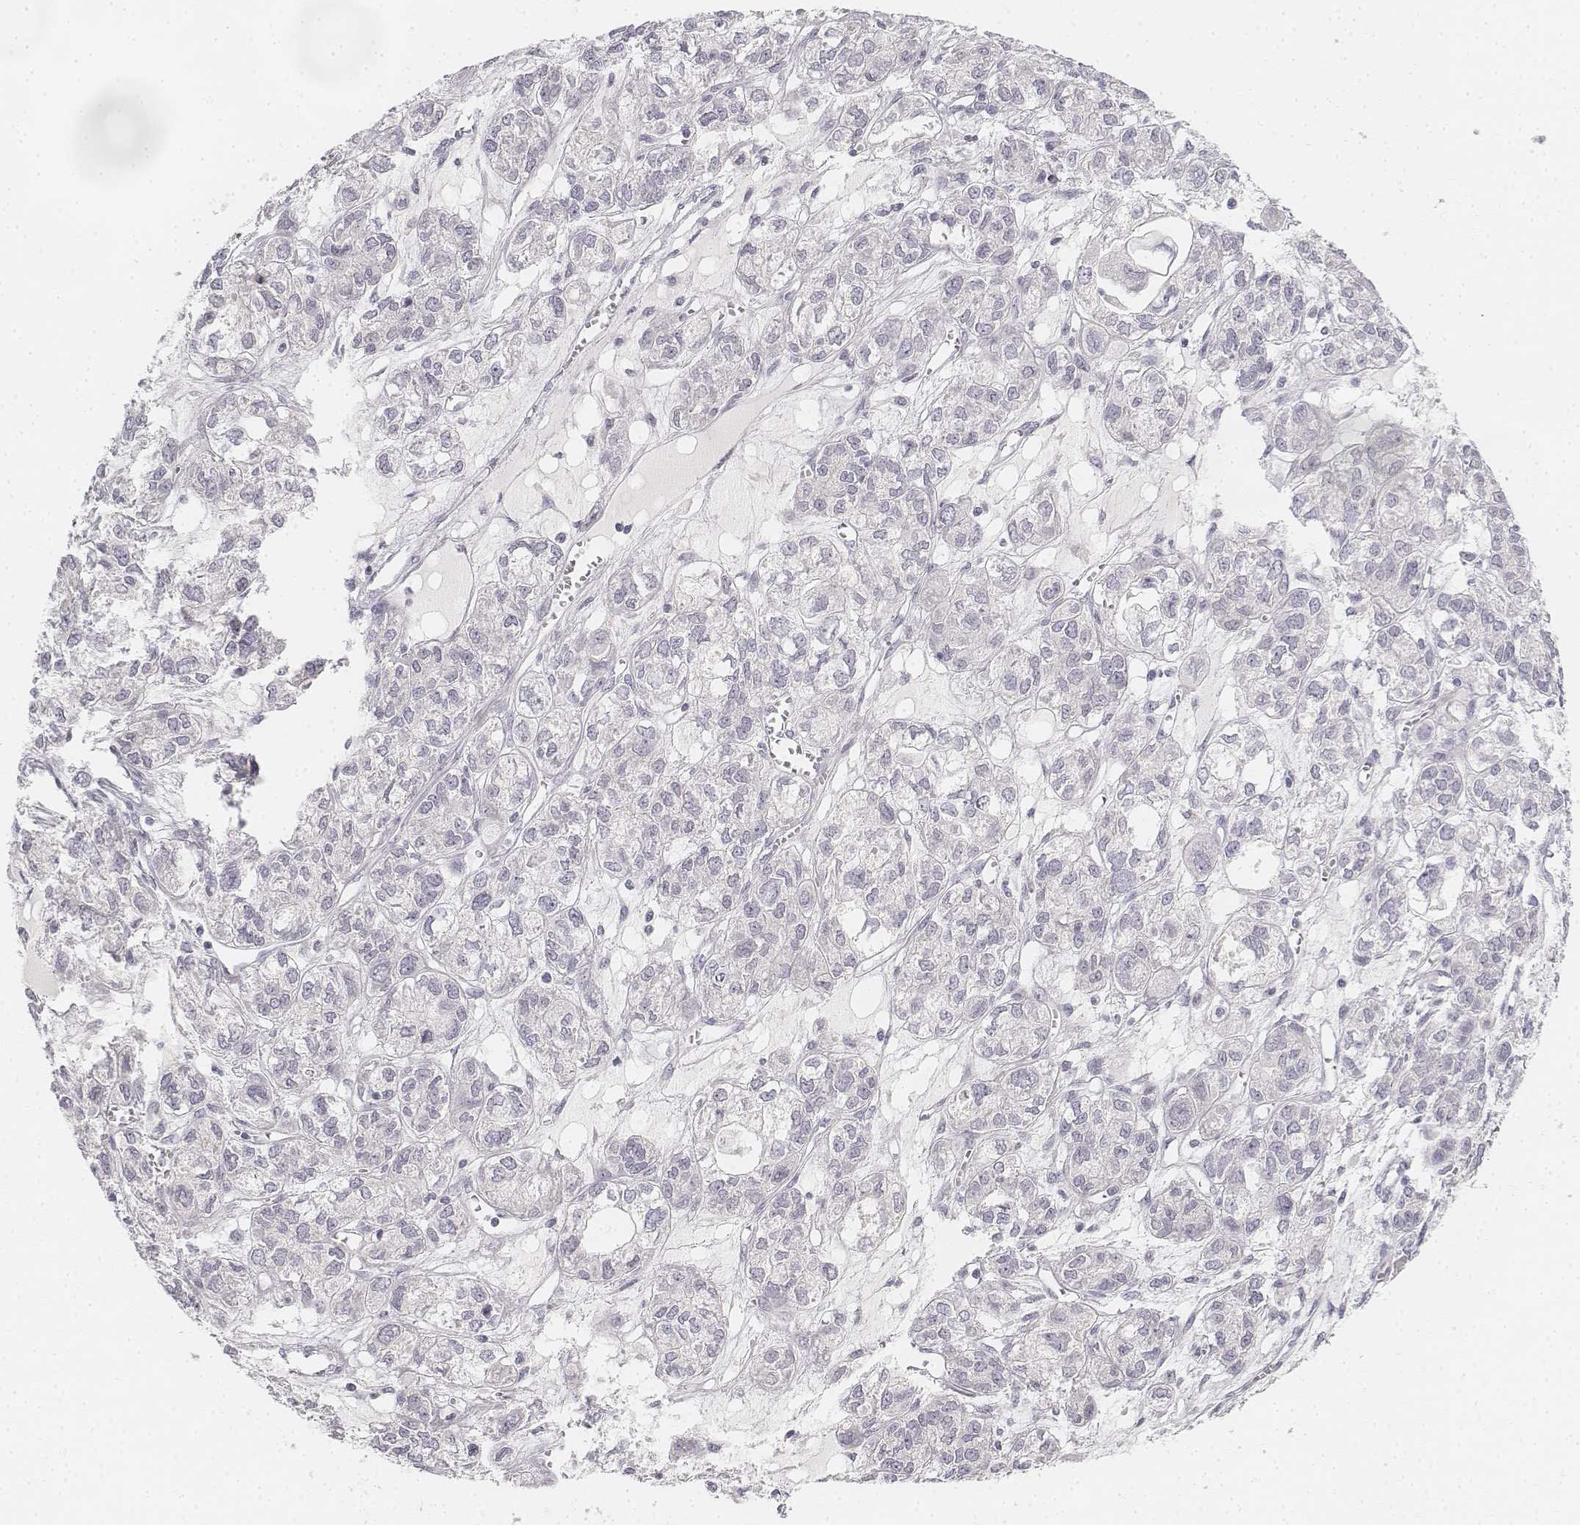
{"staining": {"intensity": "negative", "quantity": "none", "location": "none"}, "tissue": "ovarian cancer", "cell_type": "Tumor cells", "image_type": "cancer", "snomed": [{"axis": "morphology", "description": "Carcinoma, endometroid"}, {"axis": "topography", "description": "Ovary"}], "caption": "The micrograph demonstrates no staining of tumor cells in ovarian cancer (endometroid carcinoma).", "gene": "DSG4", "patient": {"sex": "female", "age": 64}}